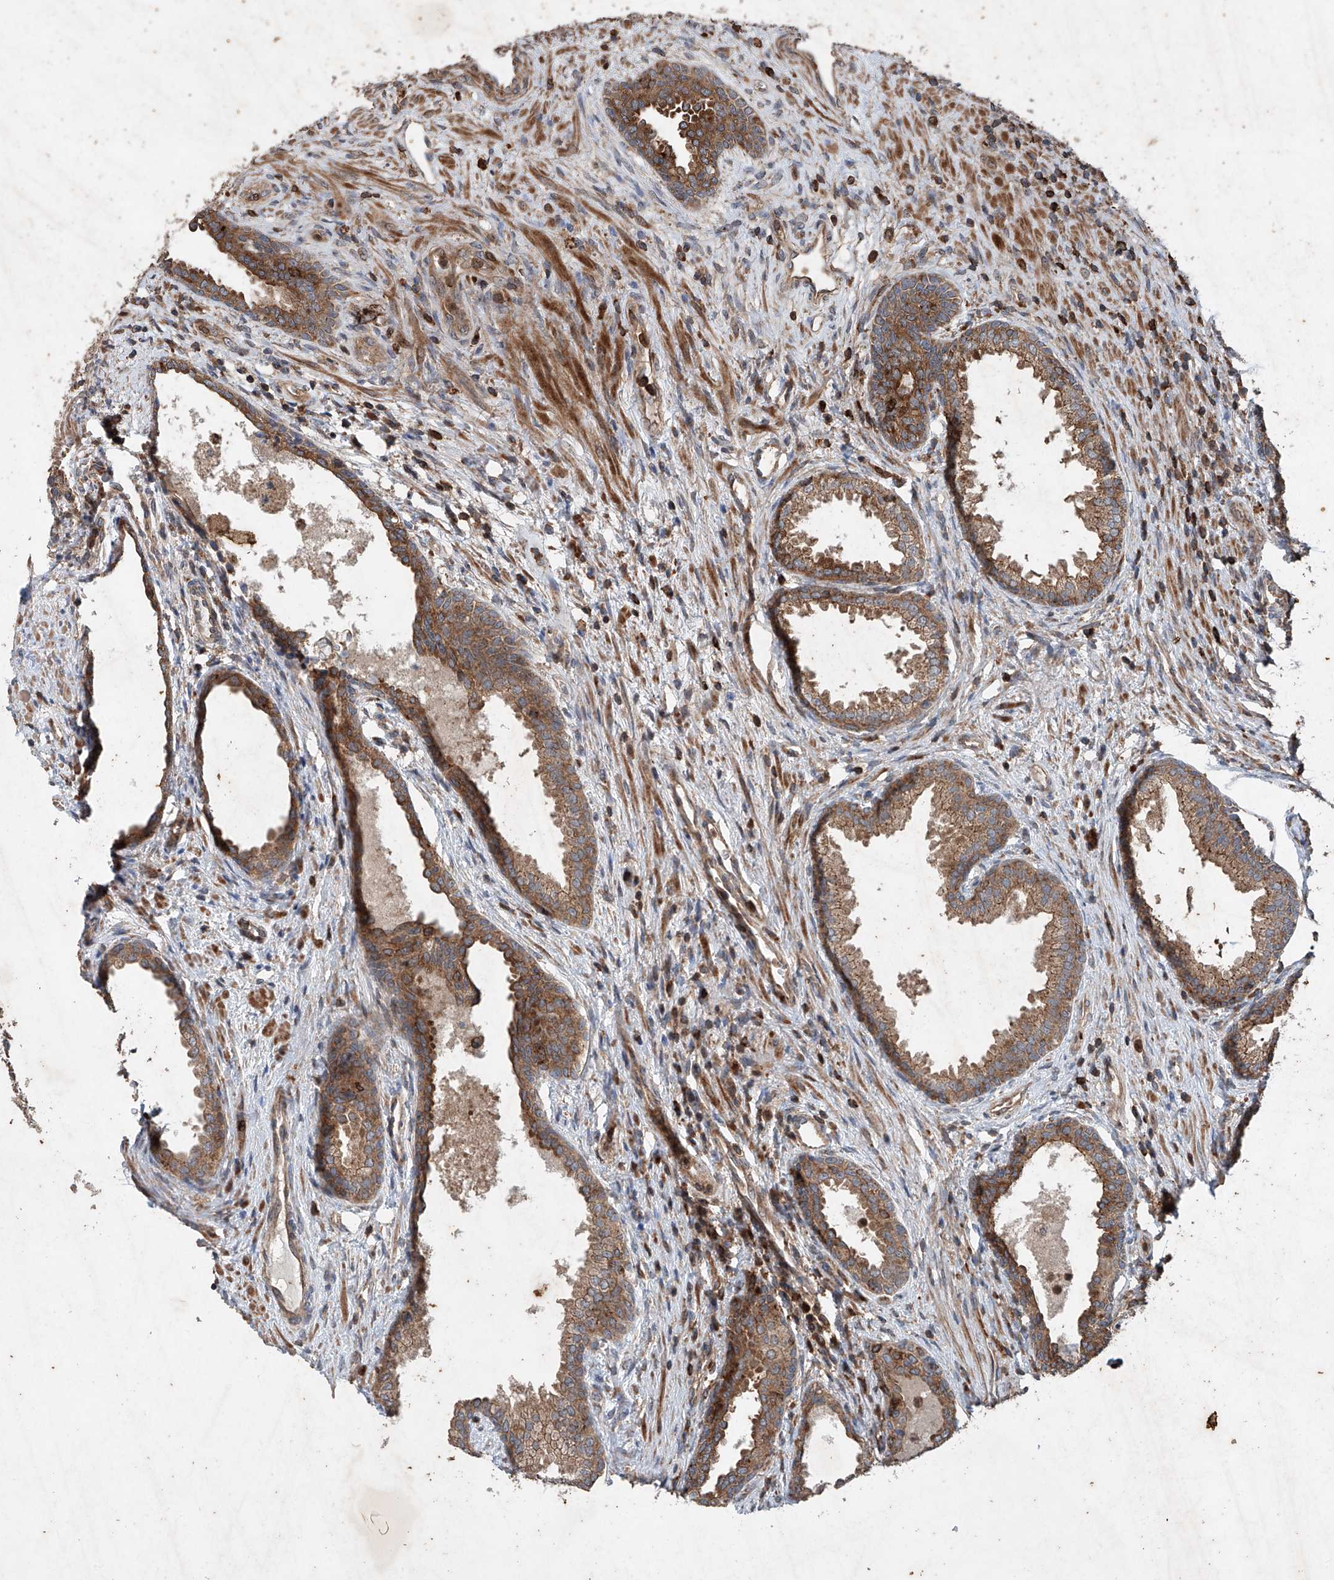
{"staining": {"intensity": "moderate", "quantity": ">75%", "location": "cytoplasmic/membranous"}, "tissue": "prostate", "cell_type": "Glandular cells", "image_type": "normal", "snomed": [{"axis": "morphology", "description": "Normal tissue, NOS"}, {"axis": "topography", "description": "Prostate"}], "caption": "Immunohistochemistry of benign prostate shows medium levels of moderate cytoplasmic/membranous positivity in approximately >75% of glandular cells.", "gene": "CEP85L", "patient": {"sex": "male", "age": 76}}